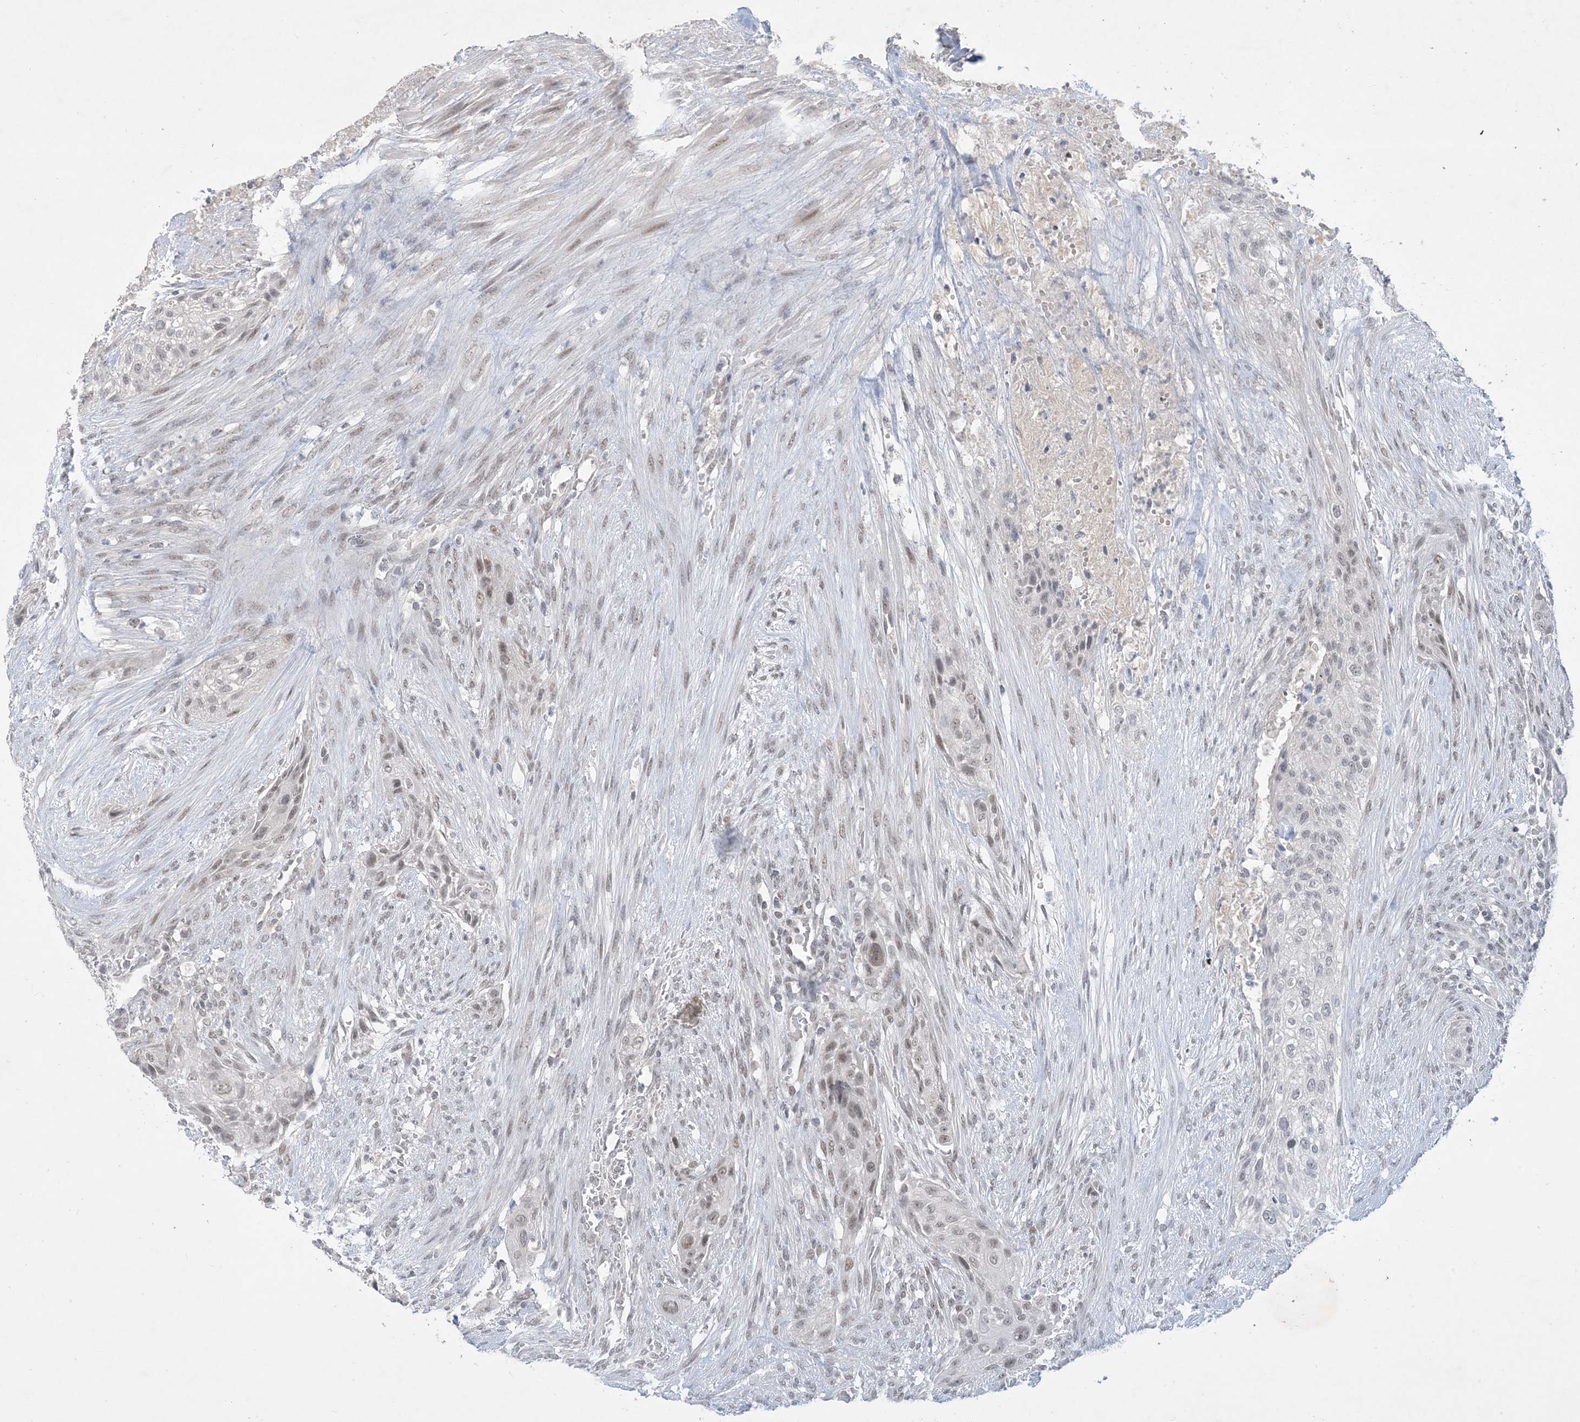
{"staining": {"intensity": "negative", "quantity": "none", "location": "none"}, "tissue": "urothelial cancer", "cell_type": "Tumor cells", "image_type": "cancer", "snomed": [{"axis": "morphology", "description": "Urothelial carcinoma, High grade"}, {"axis": "topography", "description": "Urinary bladder"}], "caption": "Urothelial cancer was stained to show a protein in brown. There is no significant expression in tumor cells.", "gene": "ZNF674", "patient": {"sex": "male", "age": 35}}